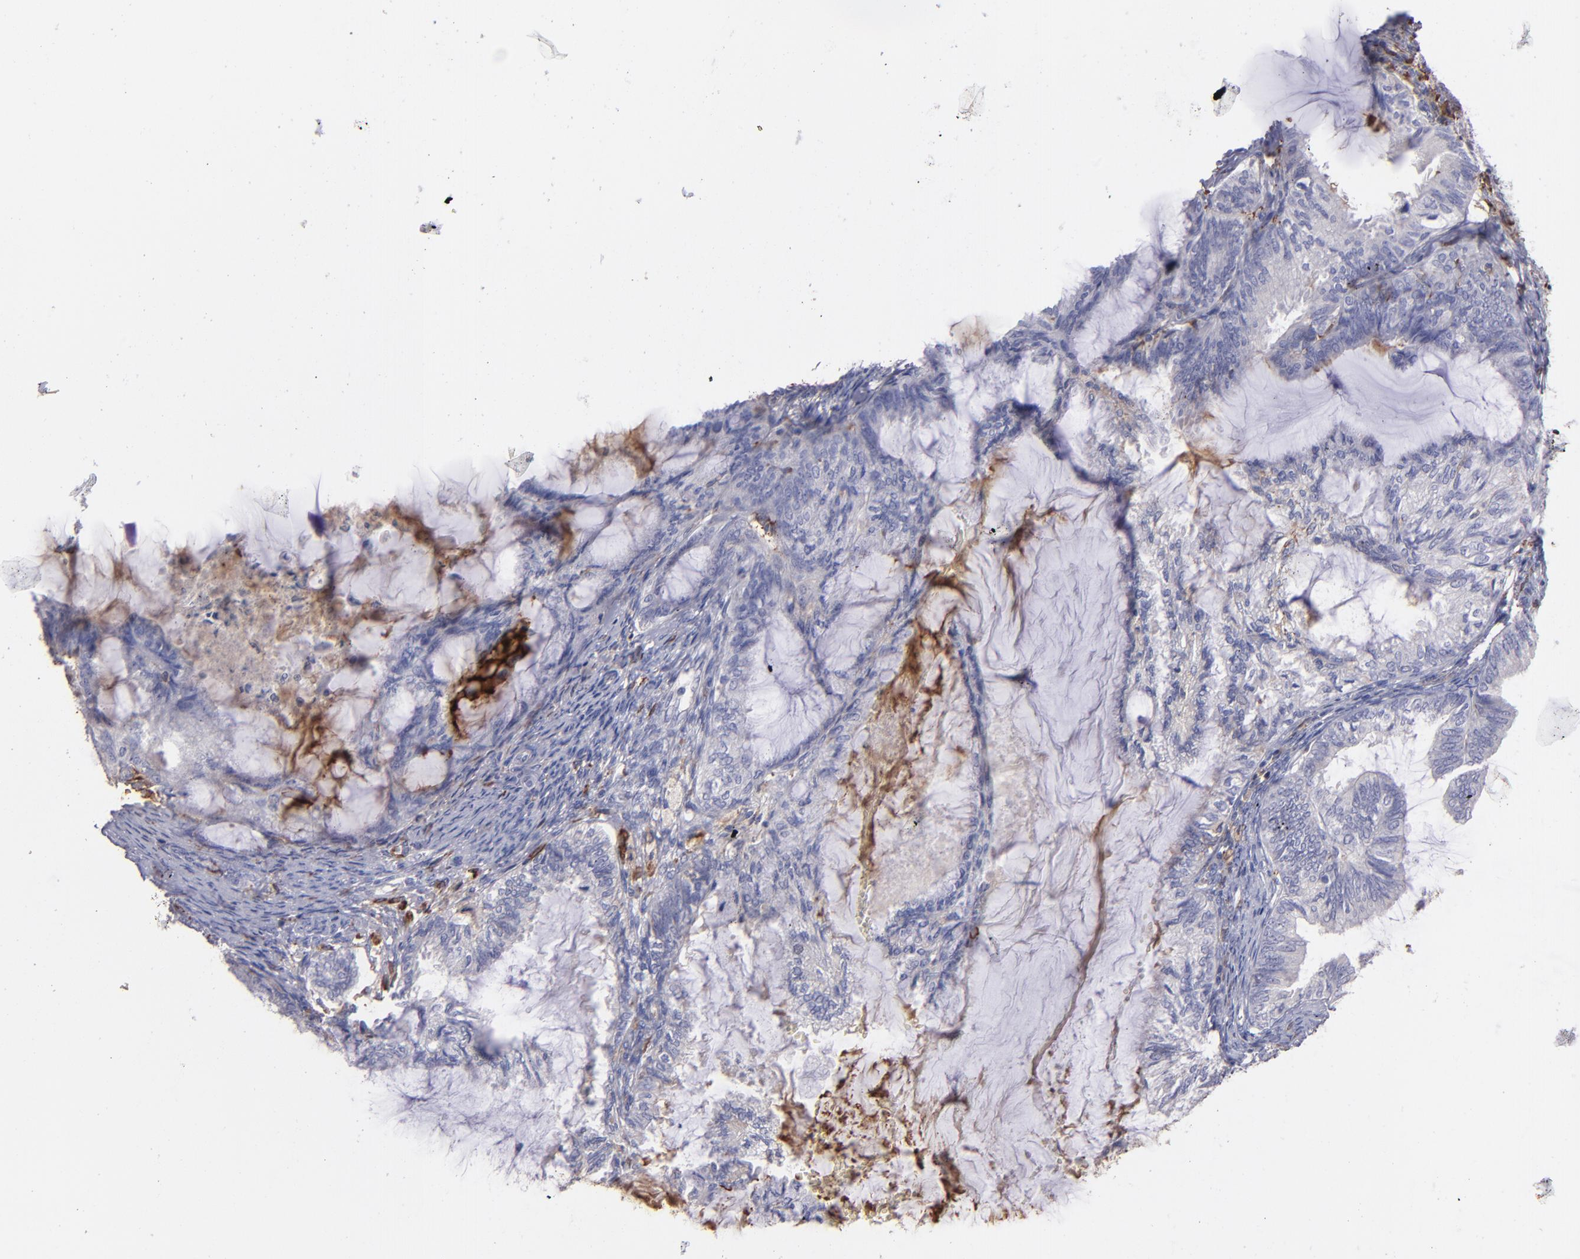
{"staining": {"intensity": "negative", "quantity": "none", "location": "none"}, "tissue": "endometrial cancer", "cell_type": "Tumor cells", "image_type": "cancer", "snomed": [{"axis": "morphology", "description": "Adenocarcinoma, NOS"}, {"axis": "topography", "description": "Endometrium"}], "caption": "Protein analysis of endometrial cancer (adenocarcinoma) shows no significant expression in tumor cells.", "gene": "C1QA", "patient": {"sex": "female", "age": 86}}